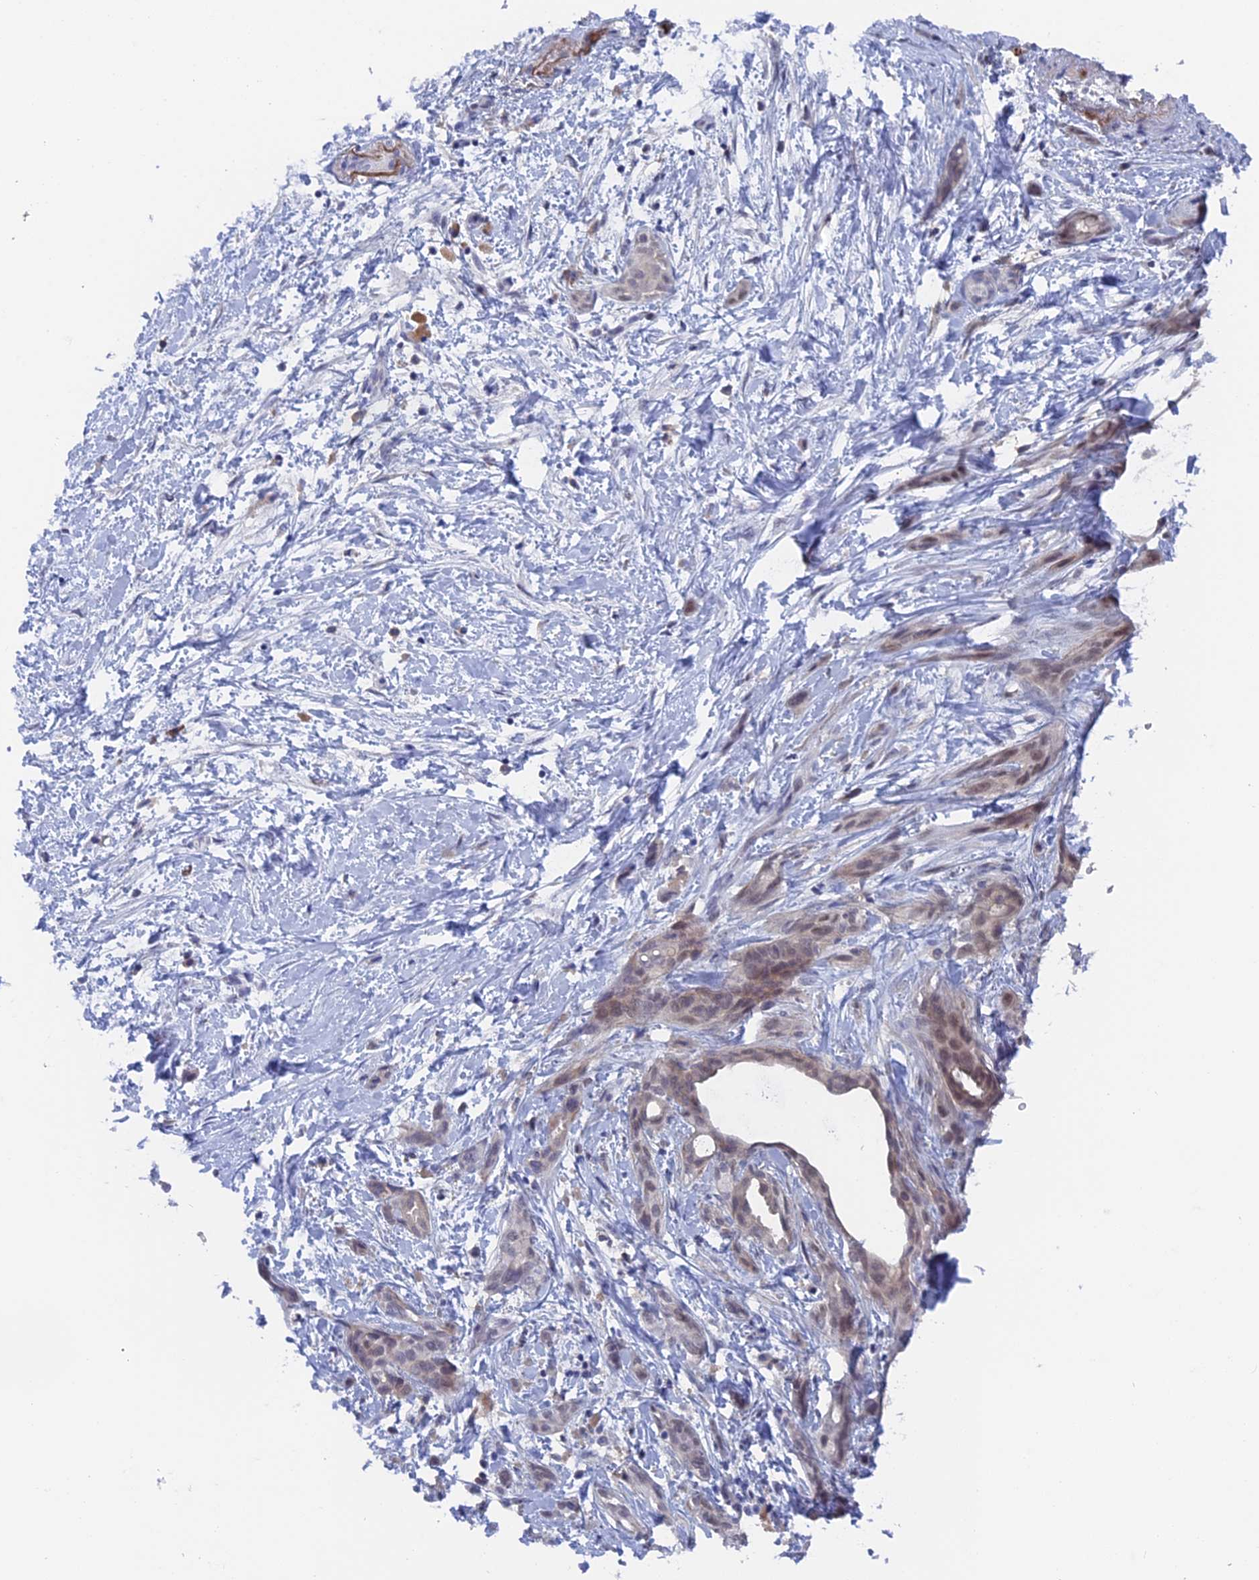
{"staining": {"intensity": "weak", "quantity": "25%-75%", "location": "nuclear"}, "tissue": "pancreatic cancer", "cell_type": "Tumor cells", "image_type": "cancer", "snomed": [{"axis": "morphology", "description": "Normal tissue, NOS"}, {"axis": "morphology", "description": "Adenocarcinoma, NOS"}, {"axis": "topography", "description": "Pancreas"}, {"axis": "topography", "description": "Peripheral nerve tissue"}], "caption": "Weak nuclear staining for a protein is present in about 25%-75% of tumor cells of pancreatic adenocarcinoma using immunohistochemistry (IHC).", "gene": "BRD2", "patient": {"sex": "female", "age": 63}}